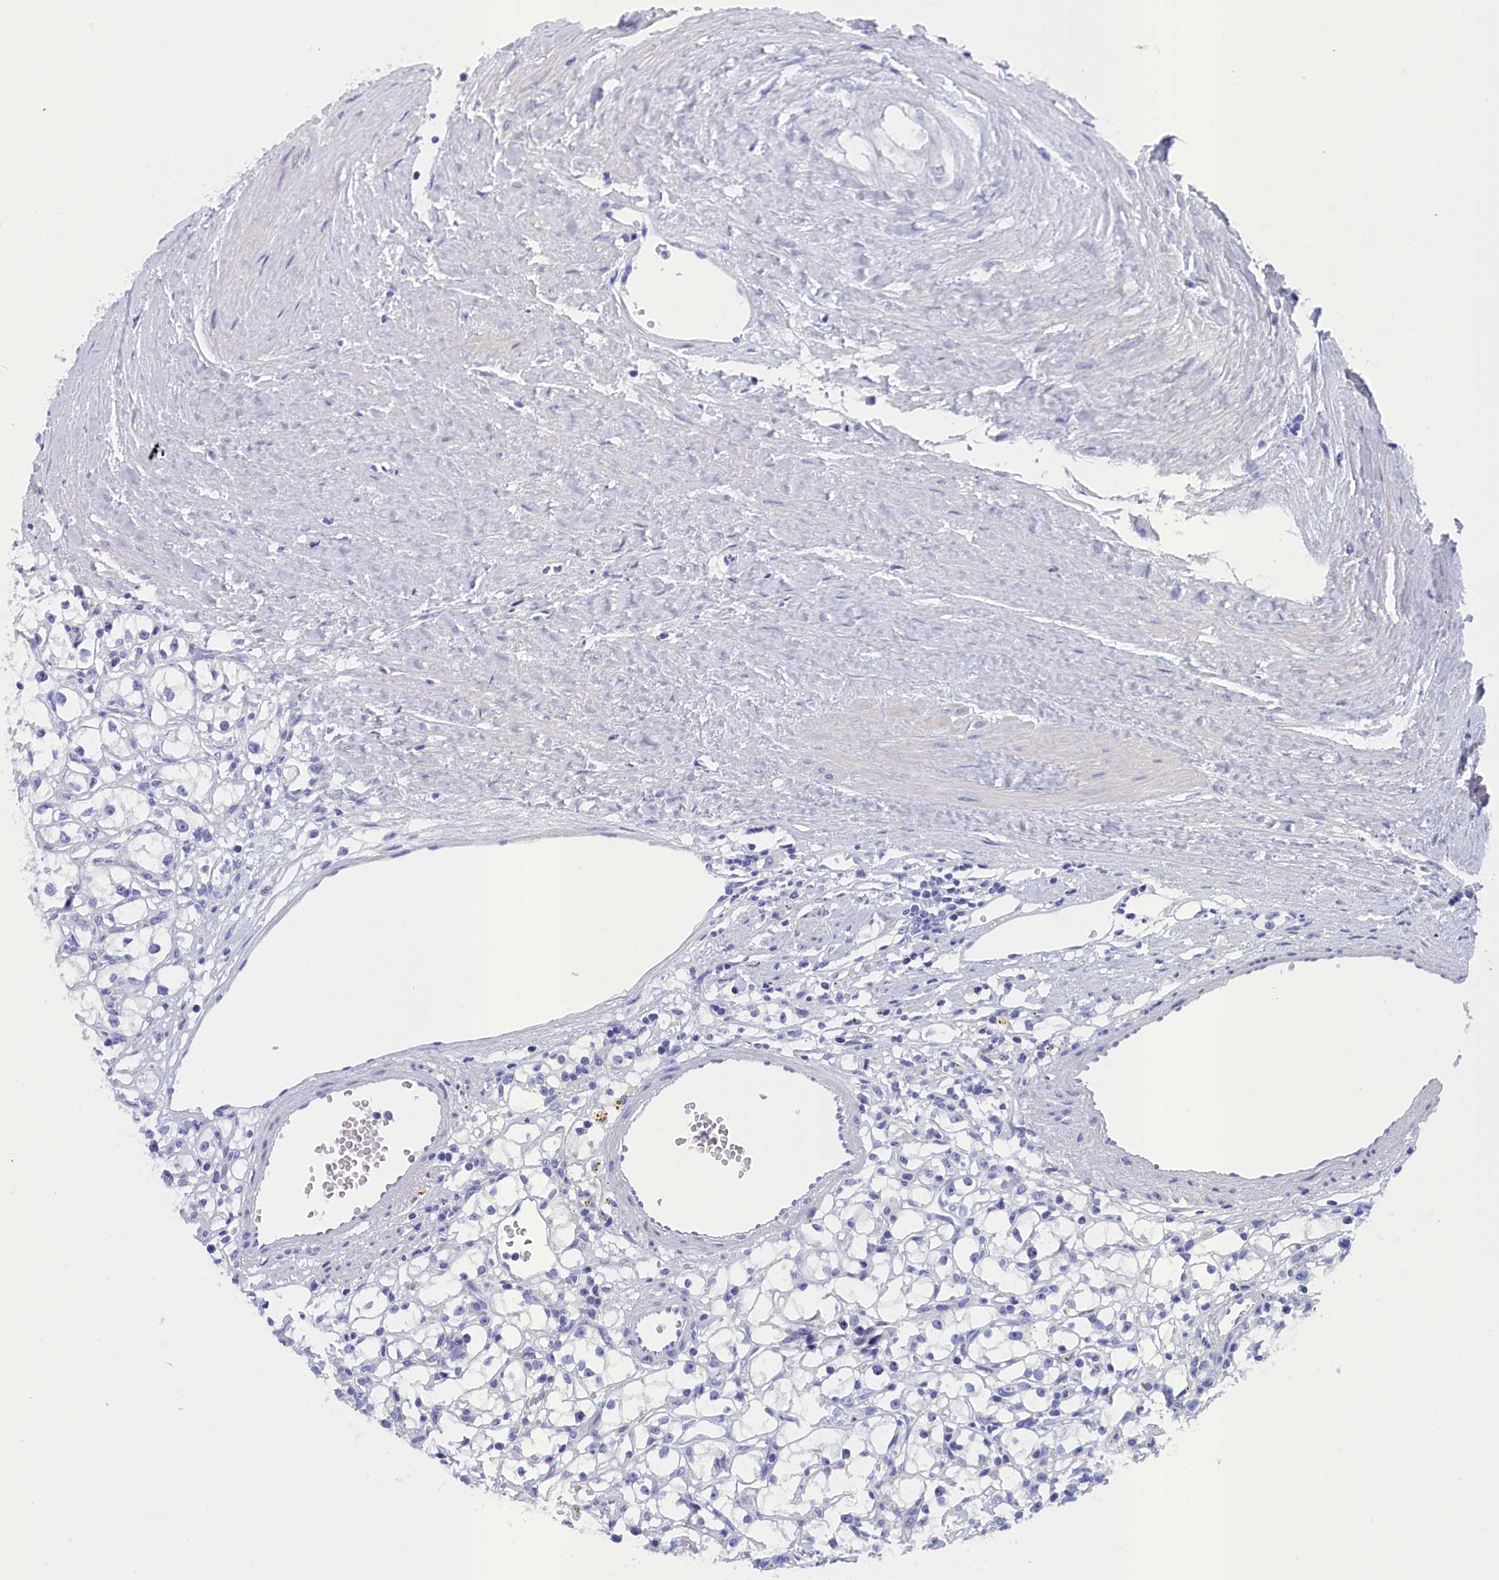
{"staining": {"intensity": "negative", "quantity": "none", "location": "none"}, "tissue": "renal cancer", "cell_type": "Tumor cells", "image_type": "cancer", "snomed": [{"axis": "morphology", "description": "Adenocarcinoma, NOS"}, {"axis": "topography", "description": "Kidney"}], "caption": "An immunohistochemistry (IHC) photomicrograph of renal adenocarcinoma is shown. There is no staining in tumor cells of renal adenocarcinoma.", "gene": "ANKRD2", "patient": {"sex": "male", "age": 56}}